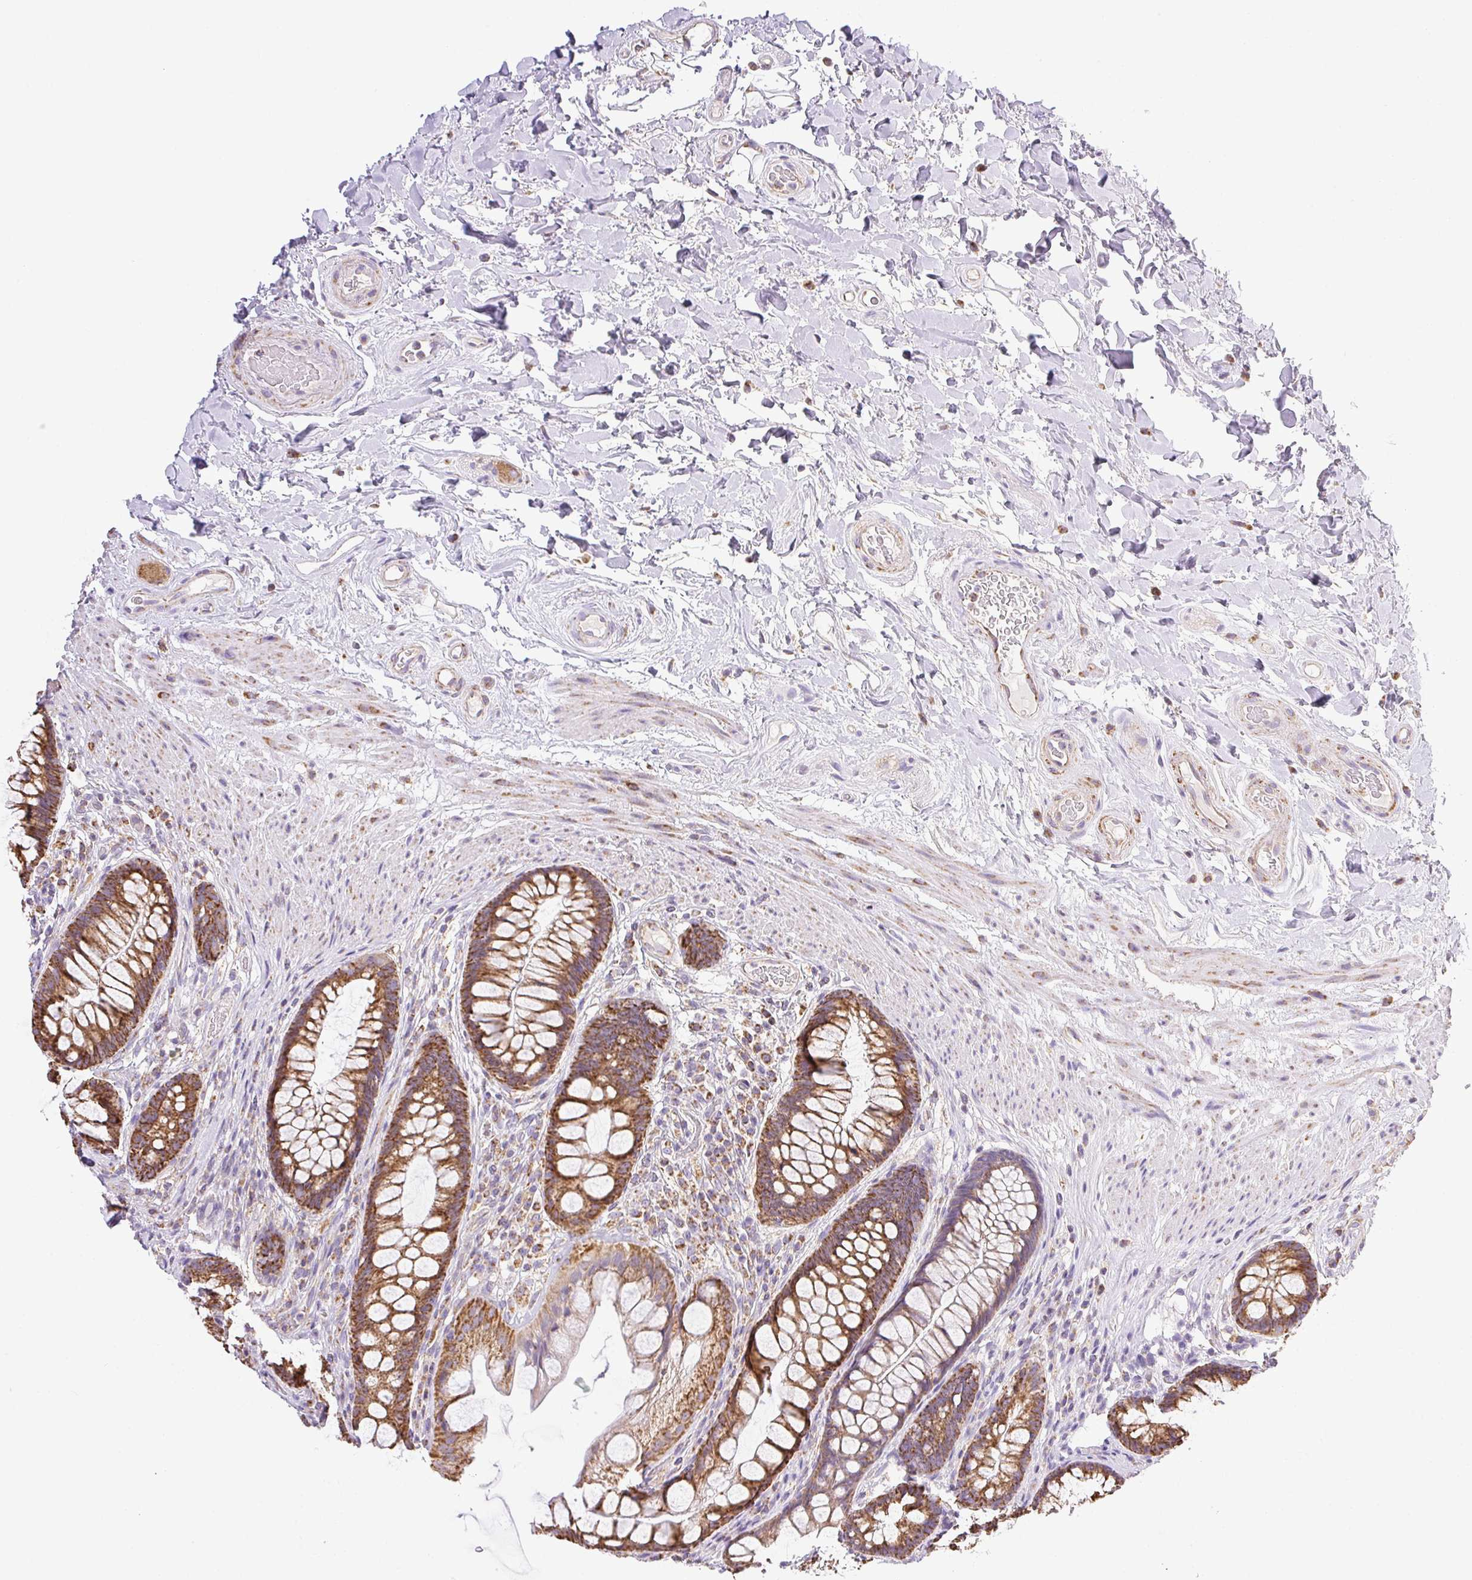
{"staining": {"intensity": "strong", "quantity": ">75%", "location": "cytoplasmic/membranous"}, "tissue": "rectum", "cell_type": "Glandular cells", "image_type": "normal", "snomed": [{"axis": "morphology", "description": "Normal tissue, NOS"}, {"axis": "topography", "description": "Rectum"}], "caption": "This image reveals immunohistochemistry staining of benign human rectum, with high strong cytoplasmic/membranous expression in approximately >75% of glandular cells.", "gene": "DAAM2", "patient": {"sex": "male", "age": 74}}